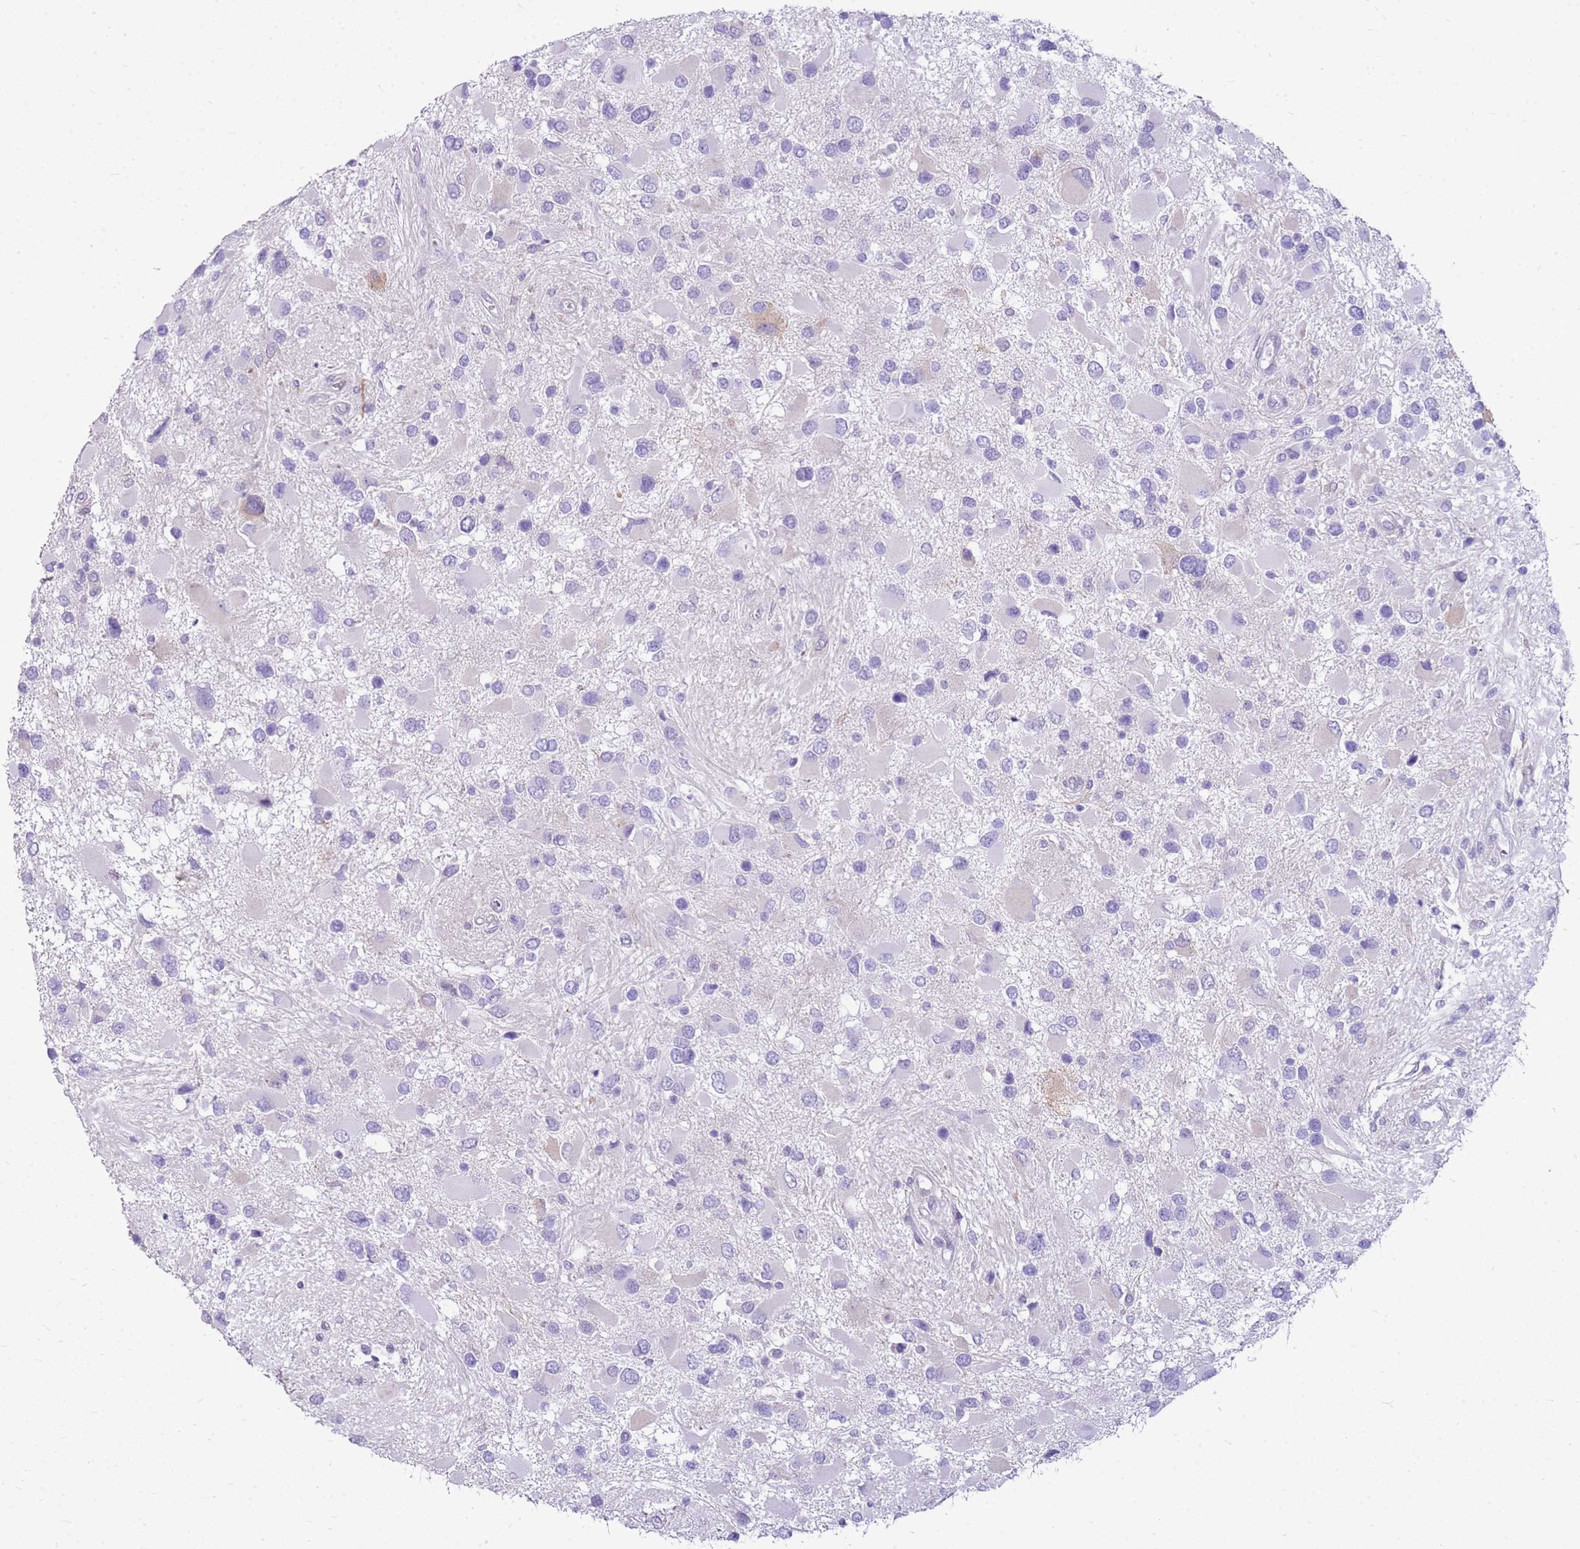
{"staining": {"intensity": "negative", "quantity": "none", "location": "none"}, "tissue": "glioma", "cell_type": "Tumor cells", "image_type": "cancer", "snomed": [{"axis": "morphology", "description": "Glioma, malignant, High grade"}, {"axis": "topography", "description": "Brain"}], "caption": "The photomicrograph exhibits no significant expression in tumor cells of glioma. Nuclei are stained in blue.", "gene": "HSPB1", "patient": {"sex": "male", "age": 53}}